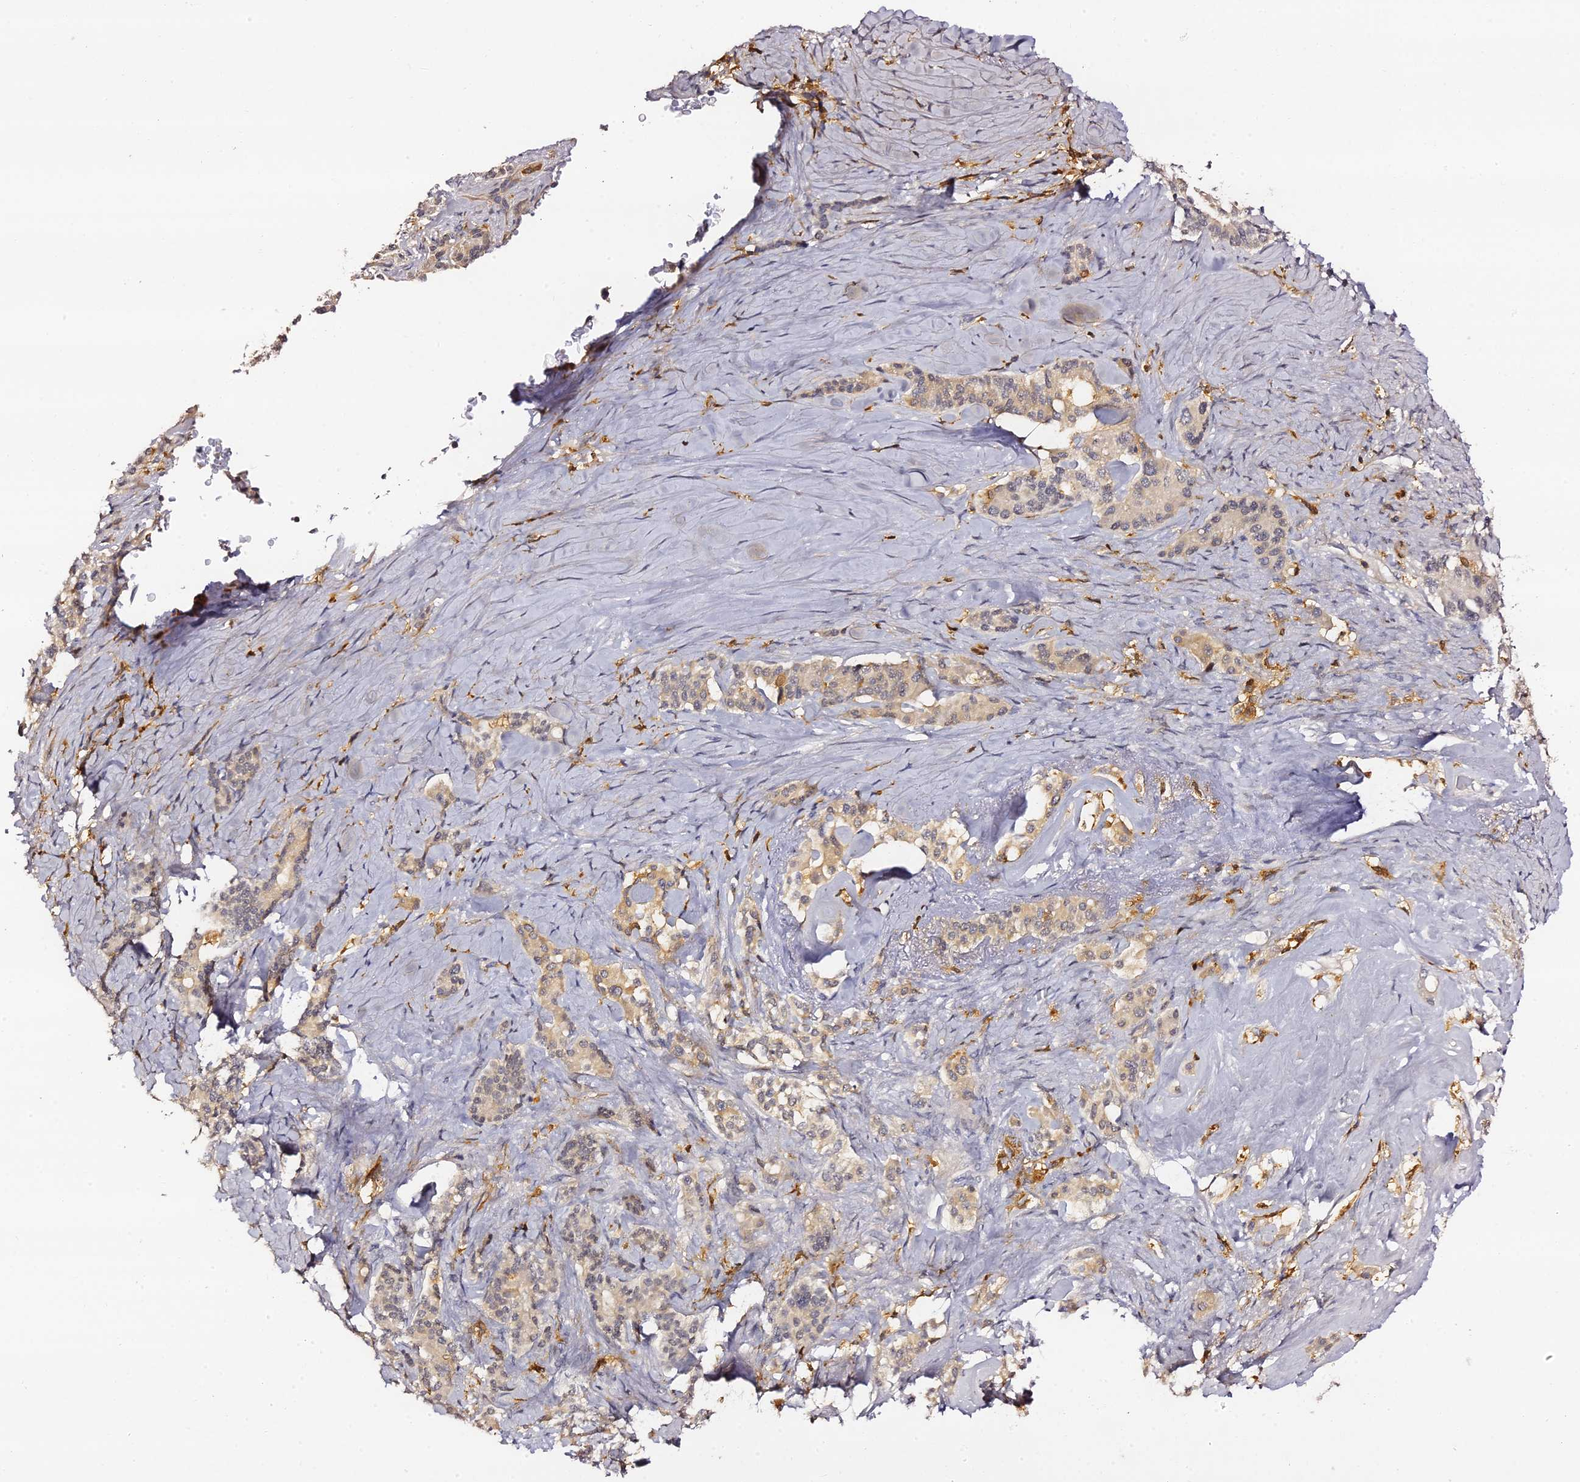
{"staining": {"intensity": "weak", "quantity": ">75%", "location": "cytoplasmic/membranous"}, "tissue": "pancreatic cancer", "cell_type": "Tumor cells", "image_type": "cancer", "snomed": [{"axis": "morphology", "description": "Adenocarcinoma, NOS"}, {"axis": "topography", "description": "Pancreas"}], "caption": "Brown immunohistochemical staining in human adenocarcinoma (pancreatic) displays weak cytoplasmic/membranous staining in approximately >75% of tumor cells.", "gene": "IL4I1", "patient": {"sex": "female", "age": 74}}